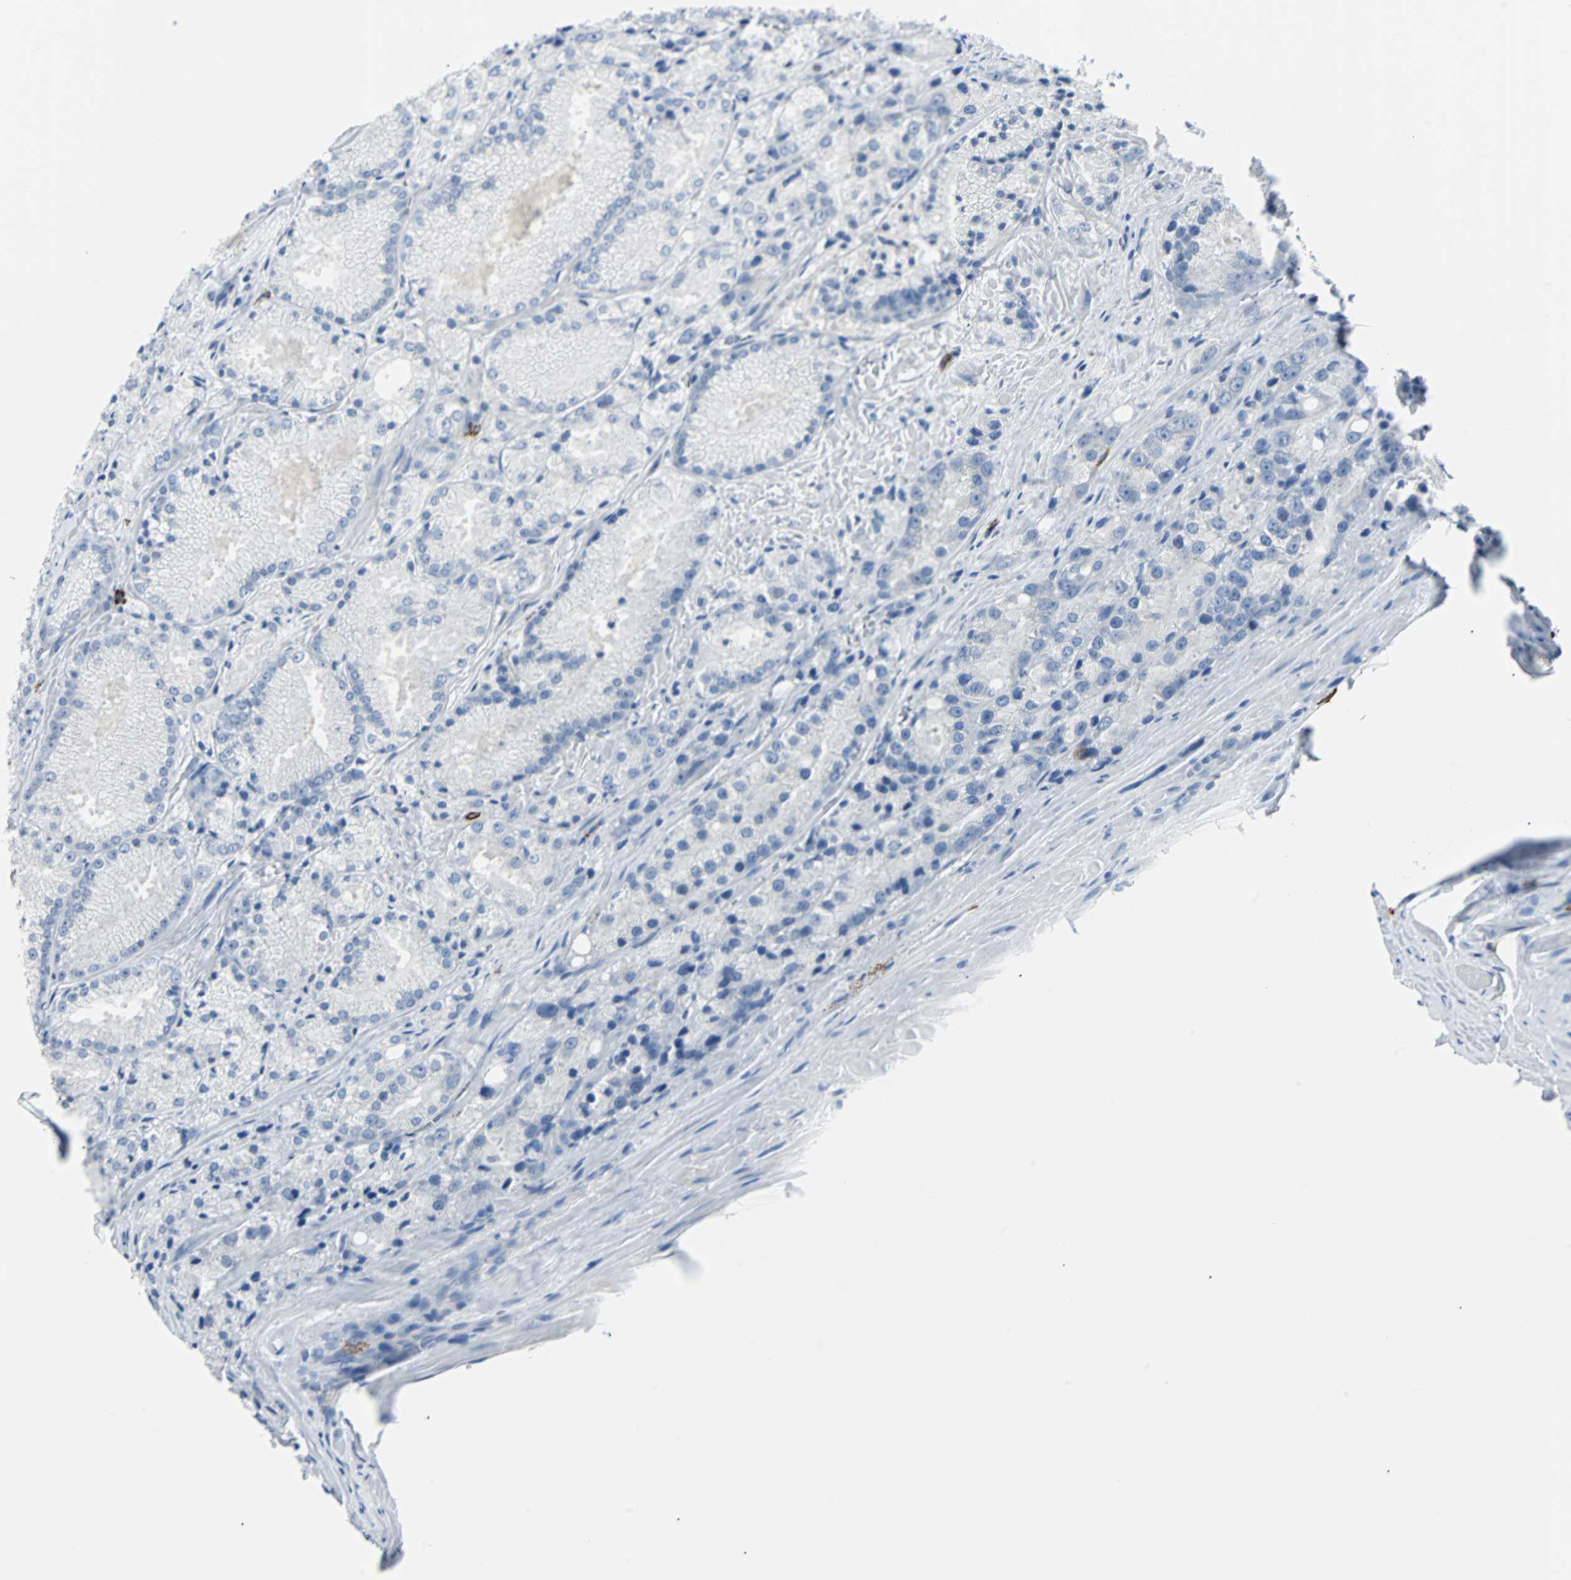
{"staining": {"intensity": "negative", "quantity": "none", "location": "none"}, "tissue": "prostate cancer", "cell_type": "Tumor cells", "image_type": "cancer", "snomed": [{"axis": "morphology", "description": "Adenocarcinoma, Low grade"}, {"axis": "topography", "description": "Prostate"}], "caption": "Photomicrograph shows no significant protein positivity in tumor cells of prostate cancer.", "gene": "RASA1", "patient": {"sex": "male", "age": 64}}